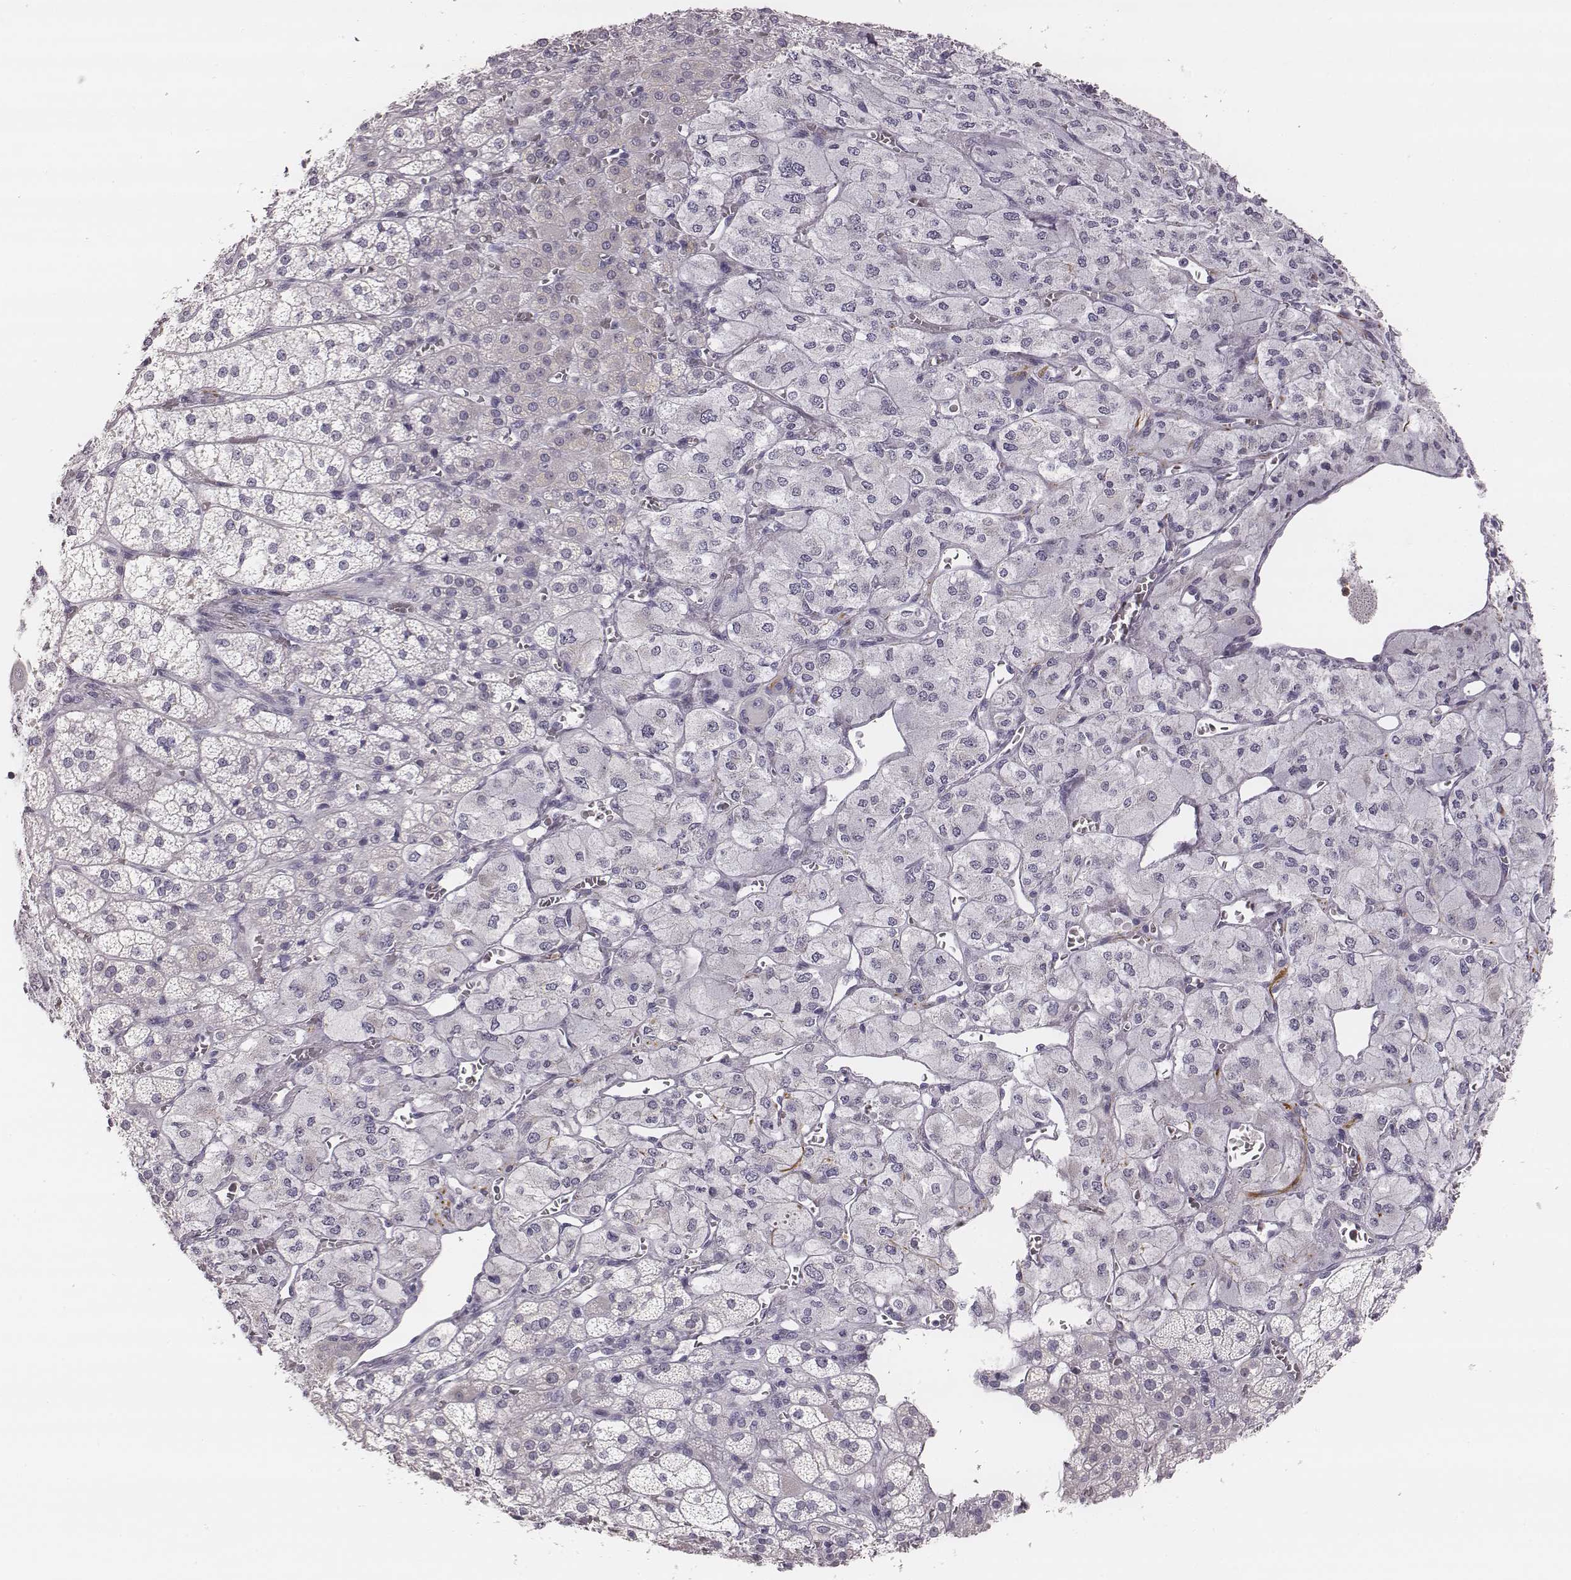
{"staining": {"intensity": "negative", "quantity": "none", "location": "none"}, "tissue": "adrenal gland", "cell_type": "Glandular cells", "image_type": "normal", "snomed": [{"axis": "morphology", "description": "Normal tissue, NOS"}, {"axis": "topography", "description": "Adrenal gland"}], "caption": "Benign adrenal gland was stained to show a protein in brown. There is no significant positivity in glandular cells. (DAB IHC with hematoxylin counter stain).", "gene": "KCNJ12", "patient": {"sex": "female", "age": 60}}